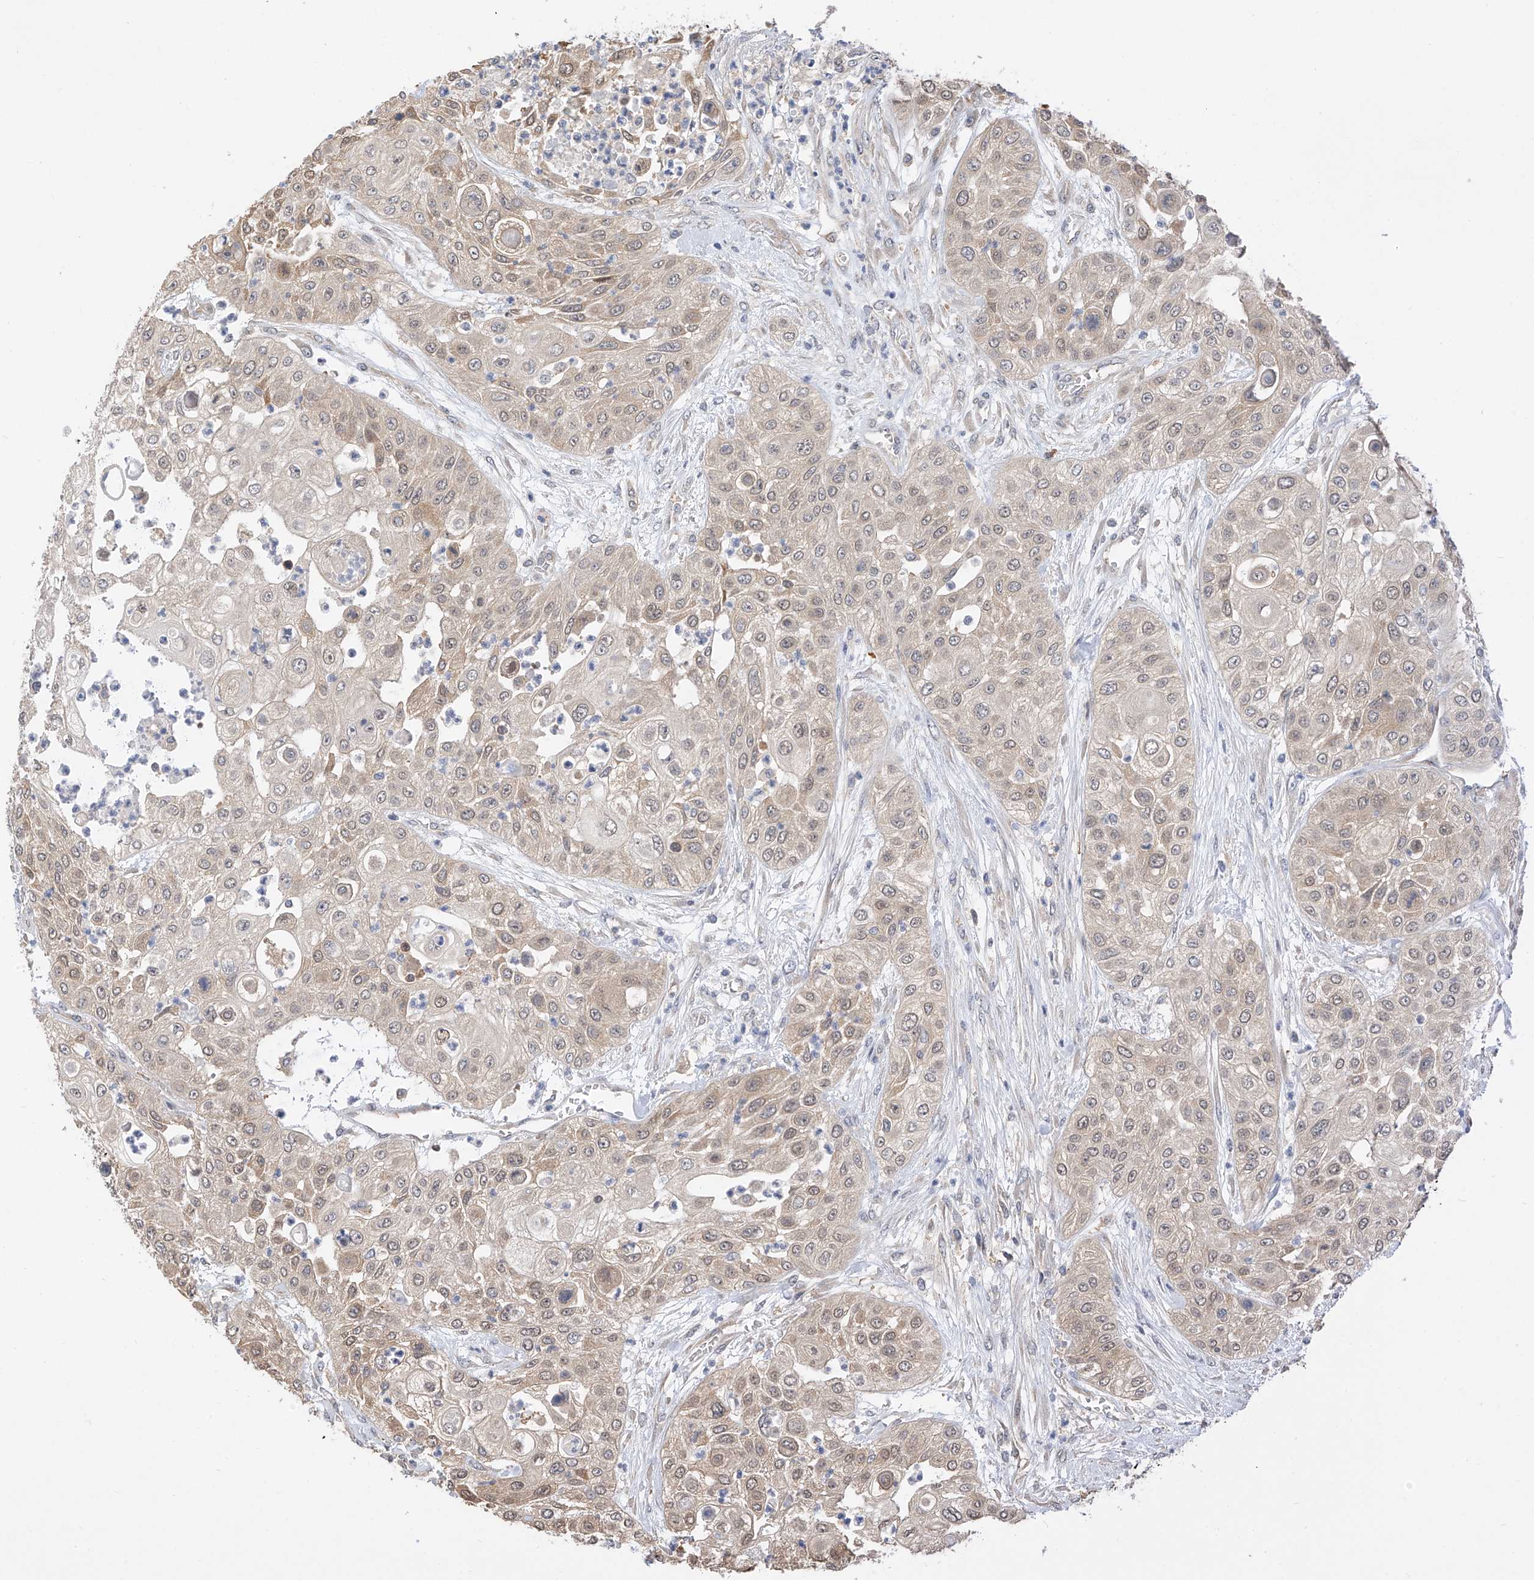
{"staining": {"intensity": "moderate", "quantity": ">75%", "location": "cytoplasmic/membranous,nuclear"}, "tissue": "urothelial cancer", "cell_type": "Tumor cells", "image_type": "cancer", "snomed": [{"axis": "morphology", "description": "Urothelial carcinoma, High grade"}, {"axis": "topography", "description": "Urinary bladder"}], "caption": "A micrograph of high-grade urothelial carcinoma stained for a protein reveals moderate cytoplasmic/membranous and nuclear brown staining in tumor cells.", "gene": "PPA2", "patient": {"sex": "female", "age": 79}}